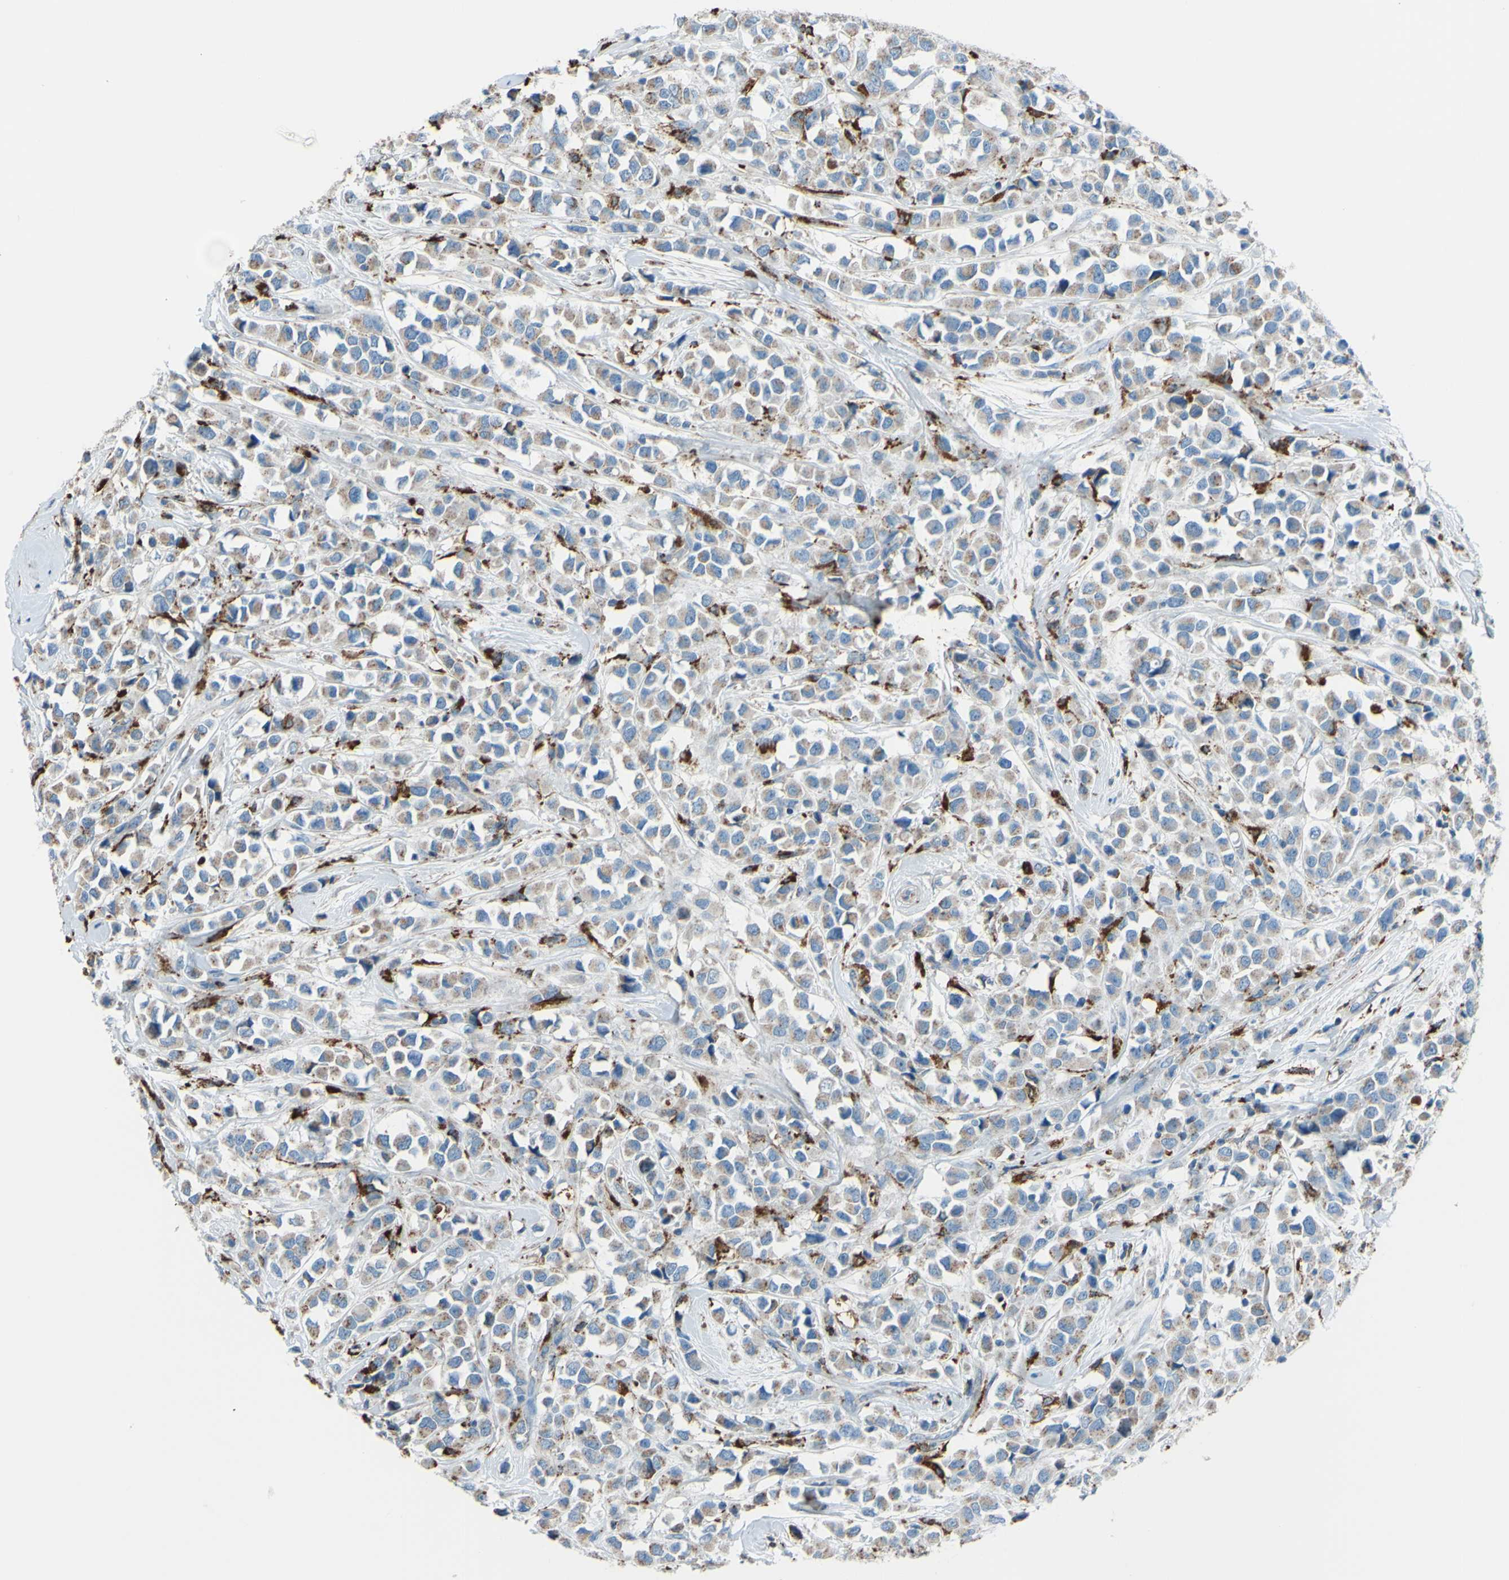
{"staining": {"intensity": "moderate", "quantity": ">75%", "location": "cytoplasmic/membranous"}, "tissue": "breast cancer", "cell_type": "Tumor cells", "image_type": "cancer", "snomed": [{"axis": "morphology", "description": "Duct carcinoma"}, {"axis": "topography", "description": "Breast"}], "caption": "Tumor cells exhibit moderate cytoplasmic/membranous staining in about >75% of cells in breast invasive ductal carcinoma.", "gene": "CTSD", "patient": {"sex": "female", "age": 61}}